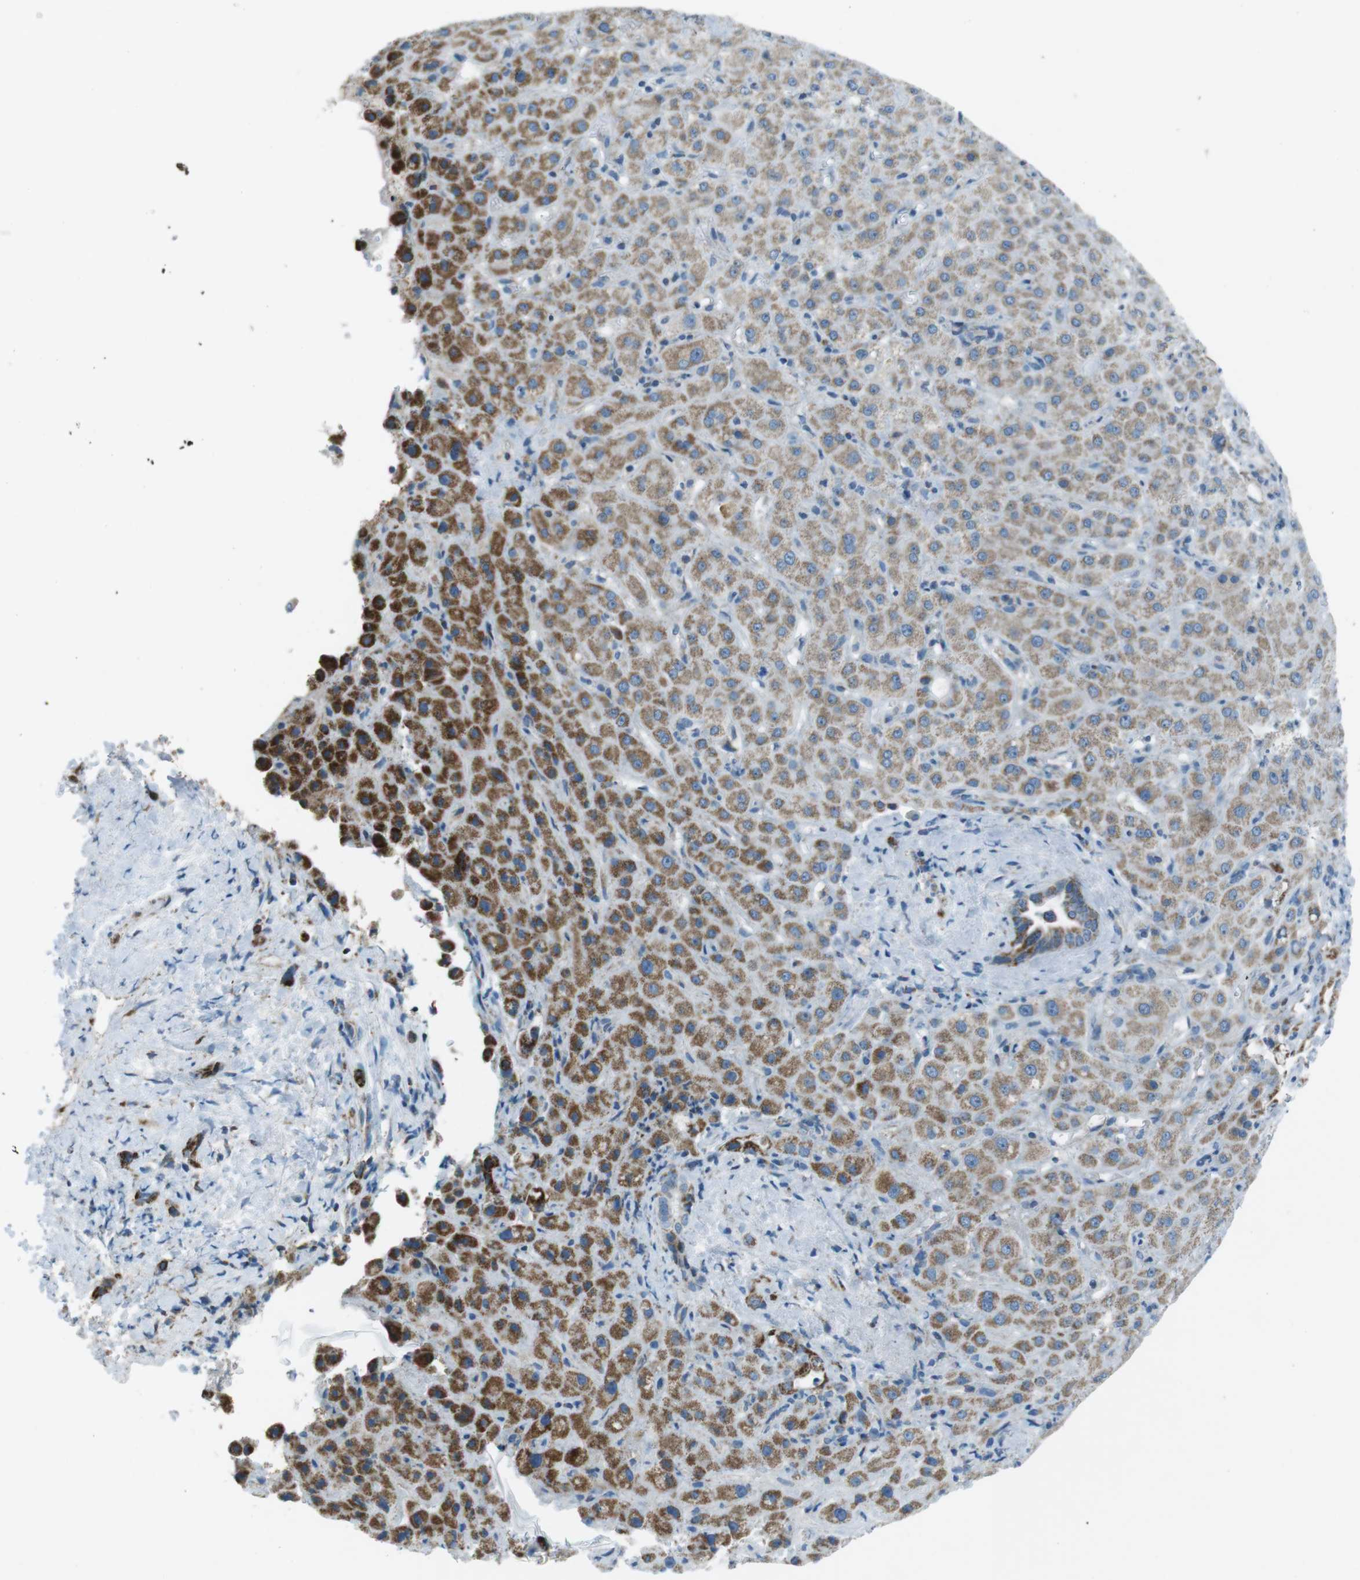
{"staining": {"intensity": "strong", "quantity": ">75%", "location": "cytoplasmic/membranous"}, "tissue": "liver cancer", "cell_type": "Tumor cells", "image_type": "cancer", "snomed": [{"axis": "morphology", "description": "Cholangiocarcinoma"}, {"axis": "topography", "description": "Liver"}], "caption": "Immunohistochemistry staining of cholangiocarcinoma (liver), which displays high levels of strong cytoplasmic/membranous staining in about >75% of tumor cells indicating strong cytoplasmic/membranous protein staining. The staining was performed using DAB (brown) for protein detection and nuclei were counterstained in hematoxylin (blue).", "gene": "DNAJA3", "patient": {"sex": "female", "age": 65}}